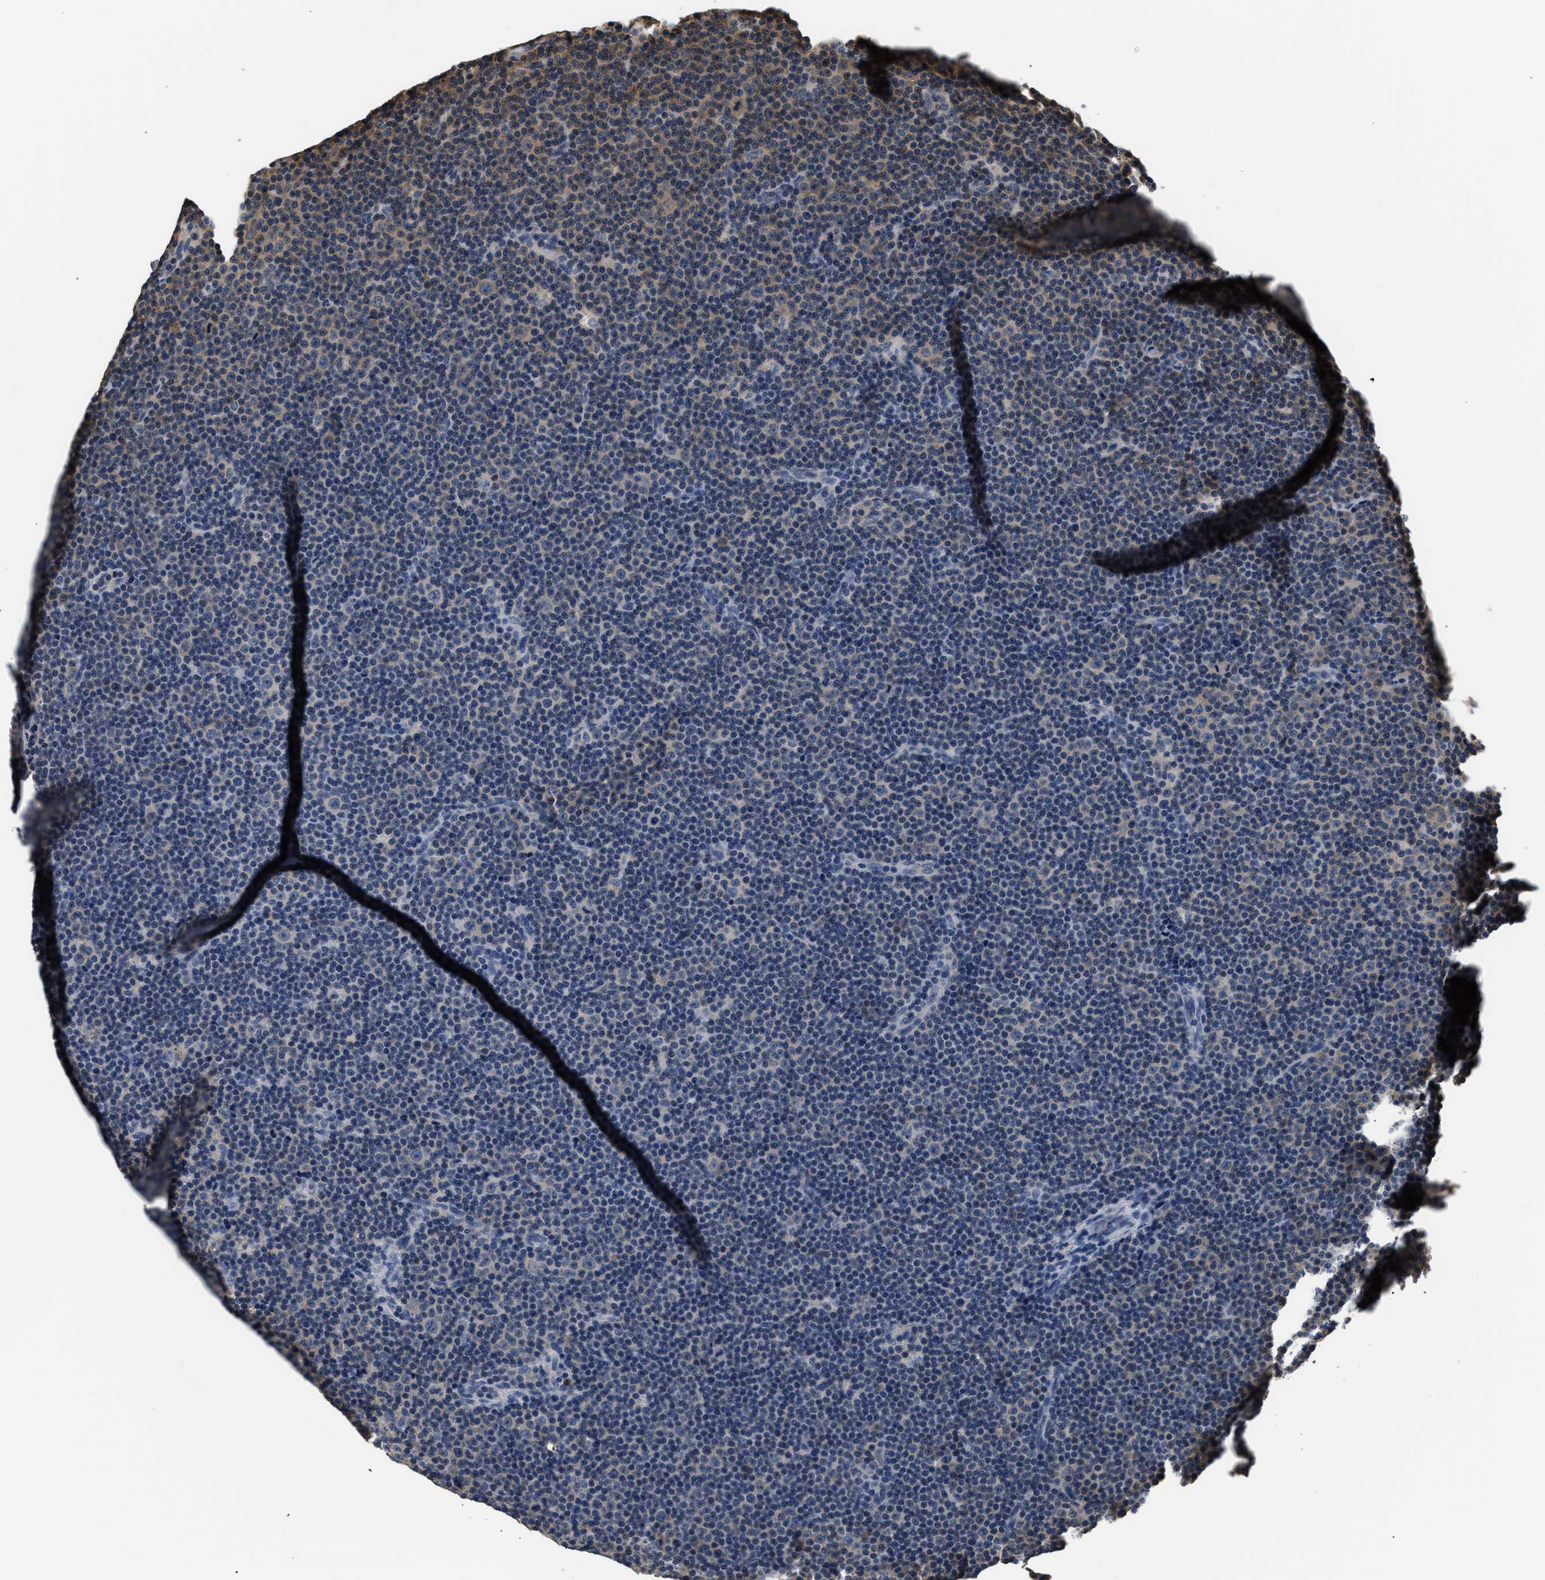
{"staining": {"intensity": "negative", "quantity": "none", "location": "none"}, "tissue": "lymphoma", "cell_type": "Tumor cells", "image_type": "cancer", "snomed": [{"axis": "morphology", "description": "Malignant lymphoma, non-Hodgkin's type, Low grade"}, {"axis": "topography", "description": "Lymph node"}], "caption": "This is a histopathology image of immunohistochemistry (IHC) staining of low-grade malignant lymphoma, non-Hodgkin's type, which shows no expression in tumor cells.", "gene": "GPI", "patient": {"sex": "female", "age": 67}}